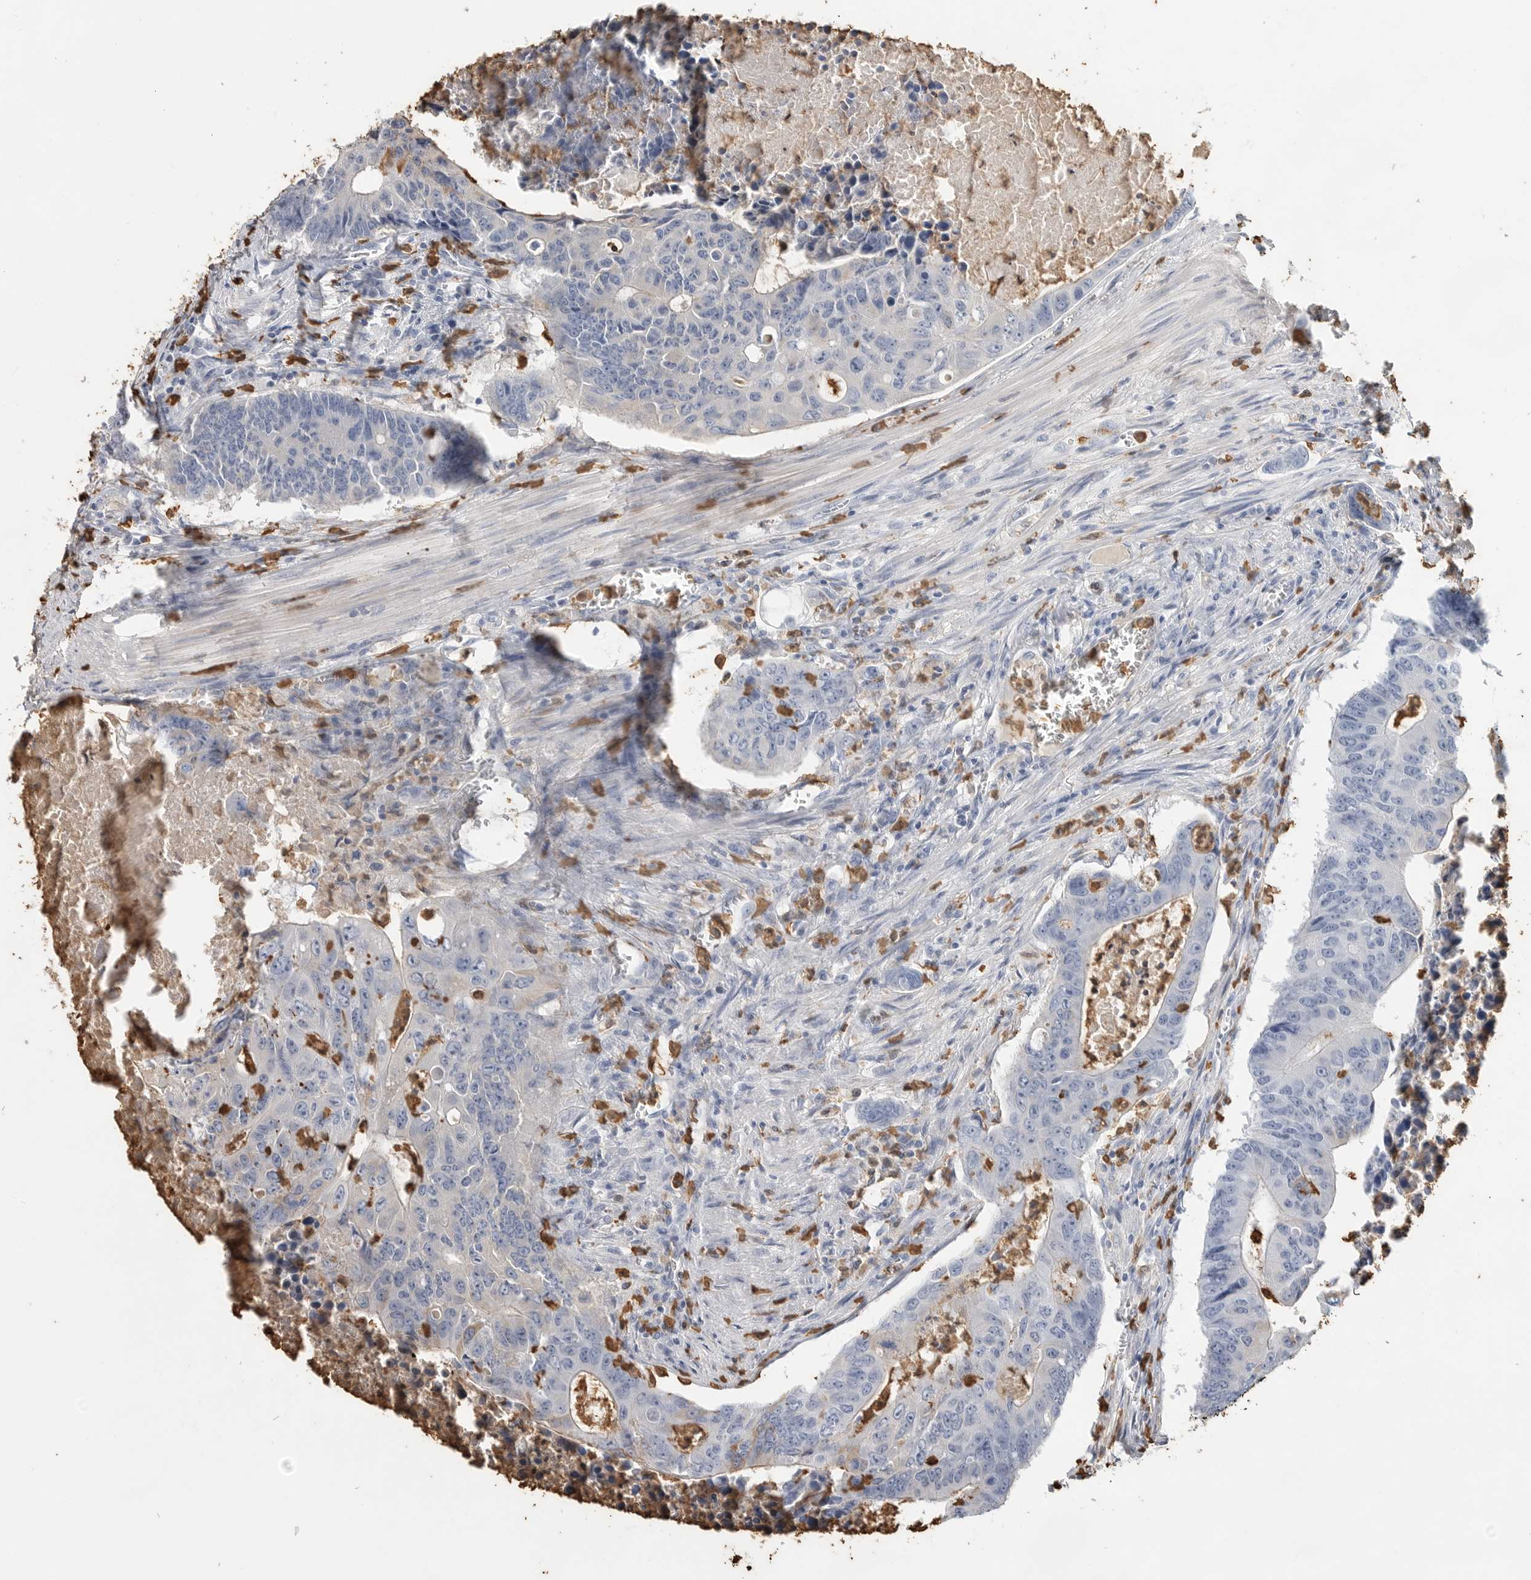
{"staining": {"intensity": "negative", "quantity": "none", "location": "none"}, "tissue": "colorectal cancer", "cell_type": "Tumor cells", "image_type": "cancer", "snomed": [{"axis": "morphology", "description": "Adenocarcinoma, NOS"}, {"axis": "topography", "description": "Colon"}], "caption": "The image reveals no staining of tumor cells in colorectal adenocarcinoma.", "gene": "CYB561D1", "patient": {"sex": "male", "age": 87}}